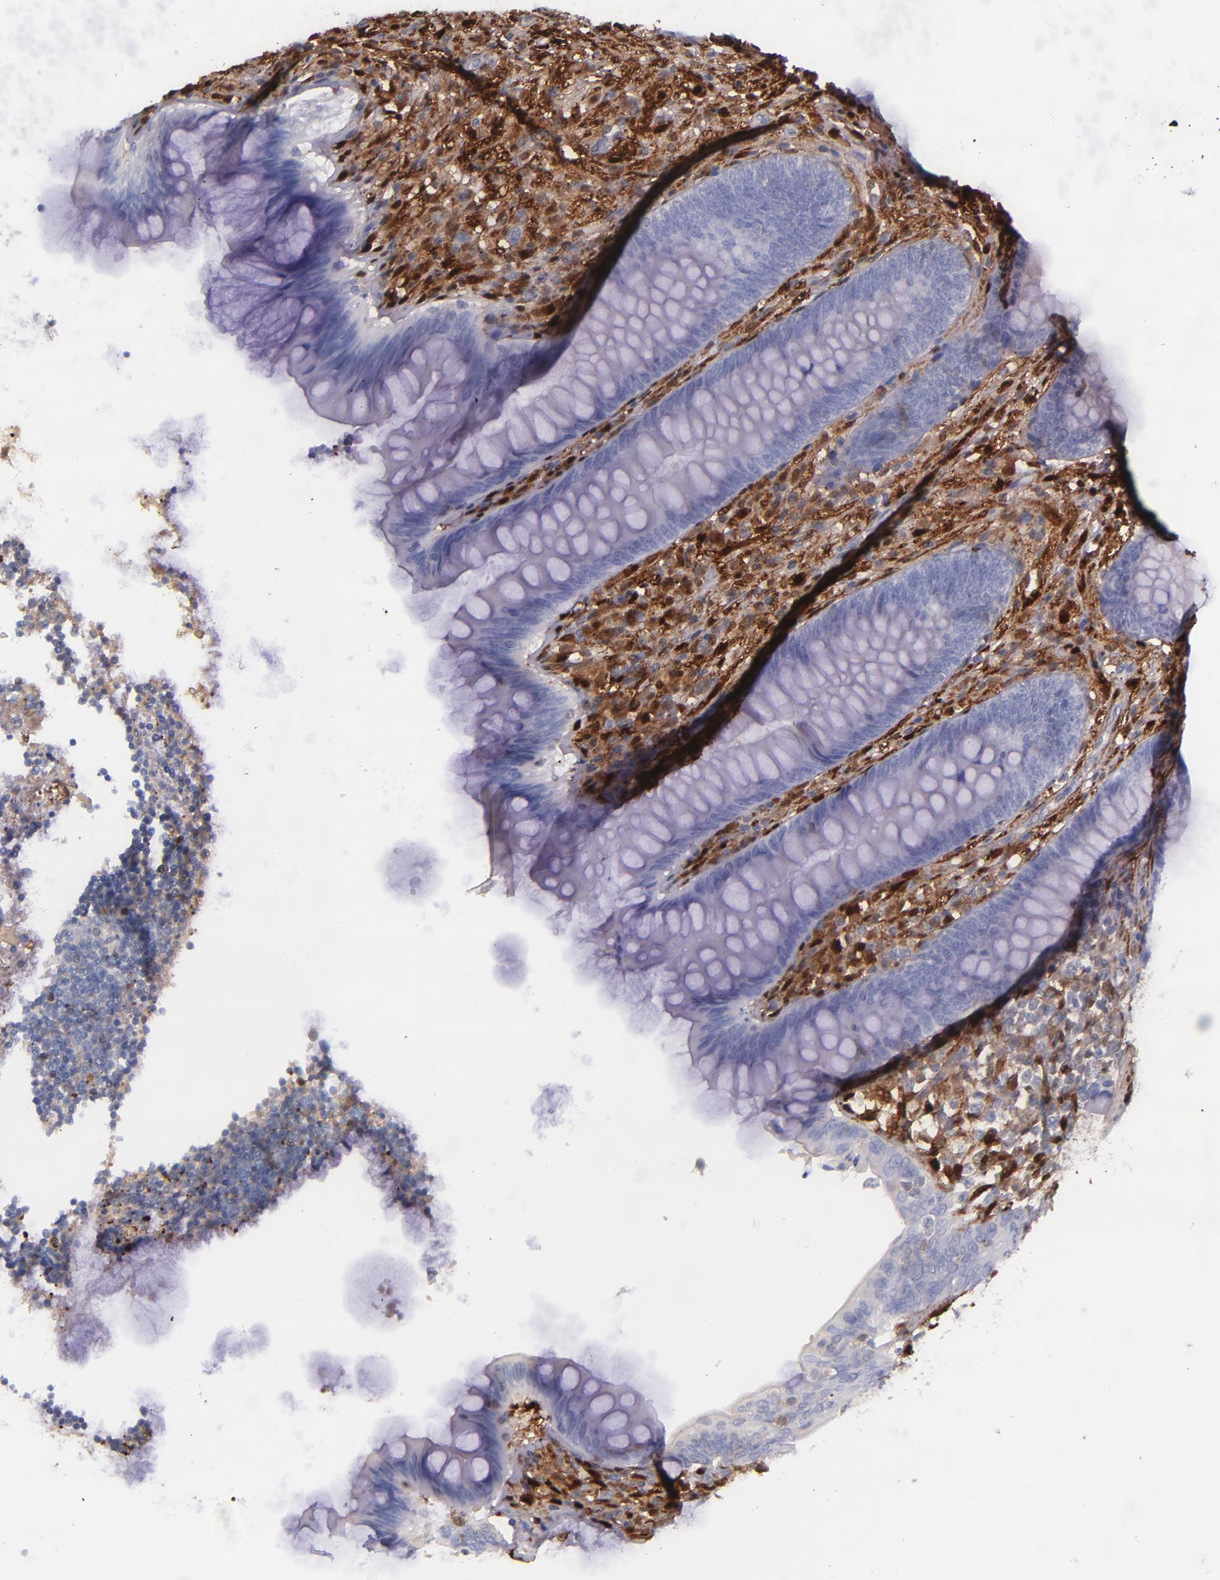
{"staining": {"intensity": "negative", "quantity": "none", "location": "none"}, "tissue": "appendix", "cell_type": "Glandular cells", "image_type": "normal", "snomed": [{"axis": "morphology", "description": "Normal tissue, NOS"}, {"axis": "topography", "description": "Appendix"}], "caption": "Immunohistochemistry image of benign human appendix stained for a protein (brown), which displays no staining in glandular cells. (DAB IHC, high magnification).", "gene": "LGALS1", "patient": {"sex": "female", "age": 66}}